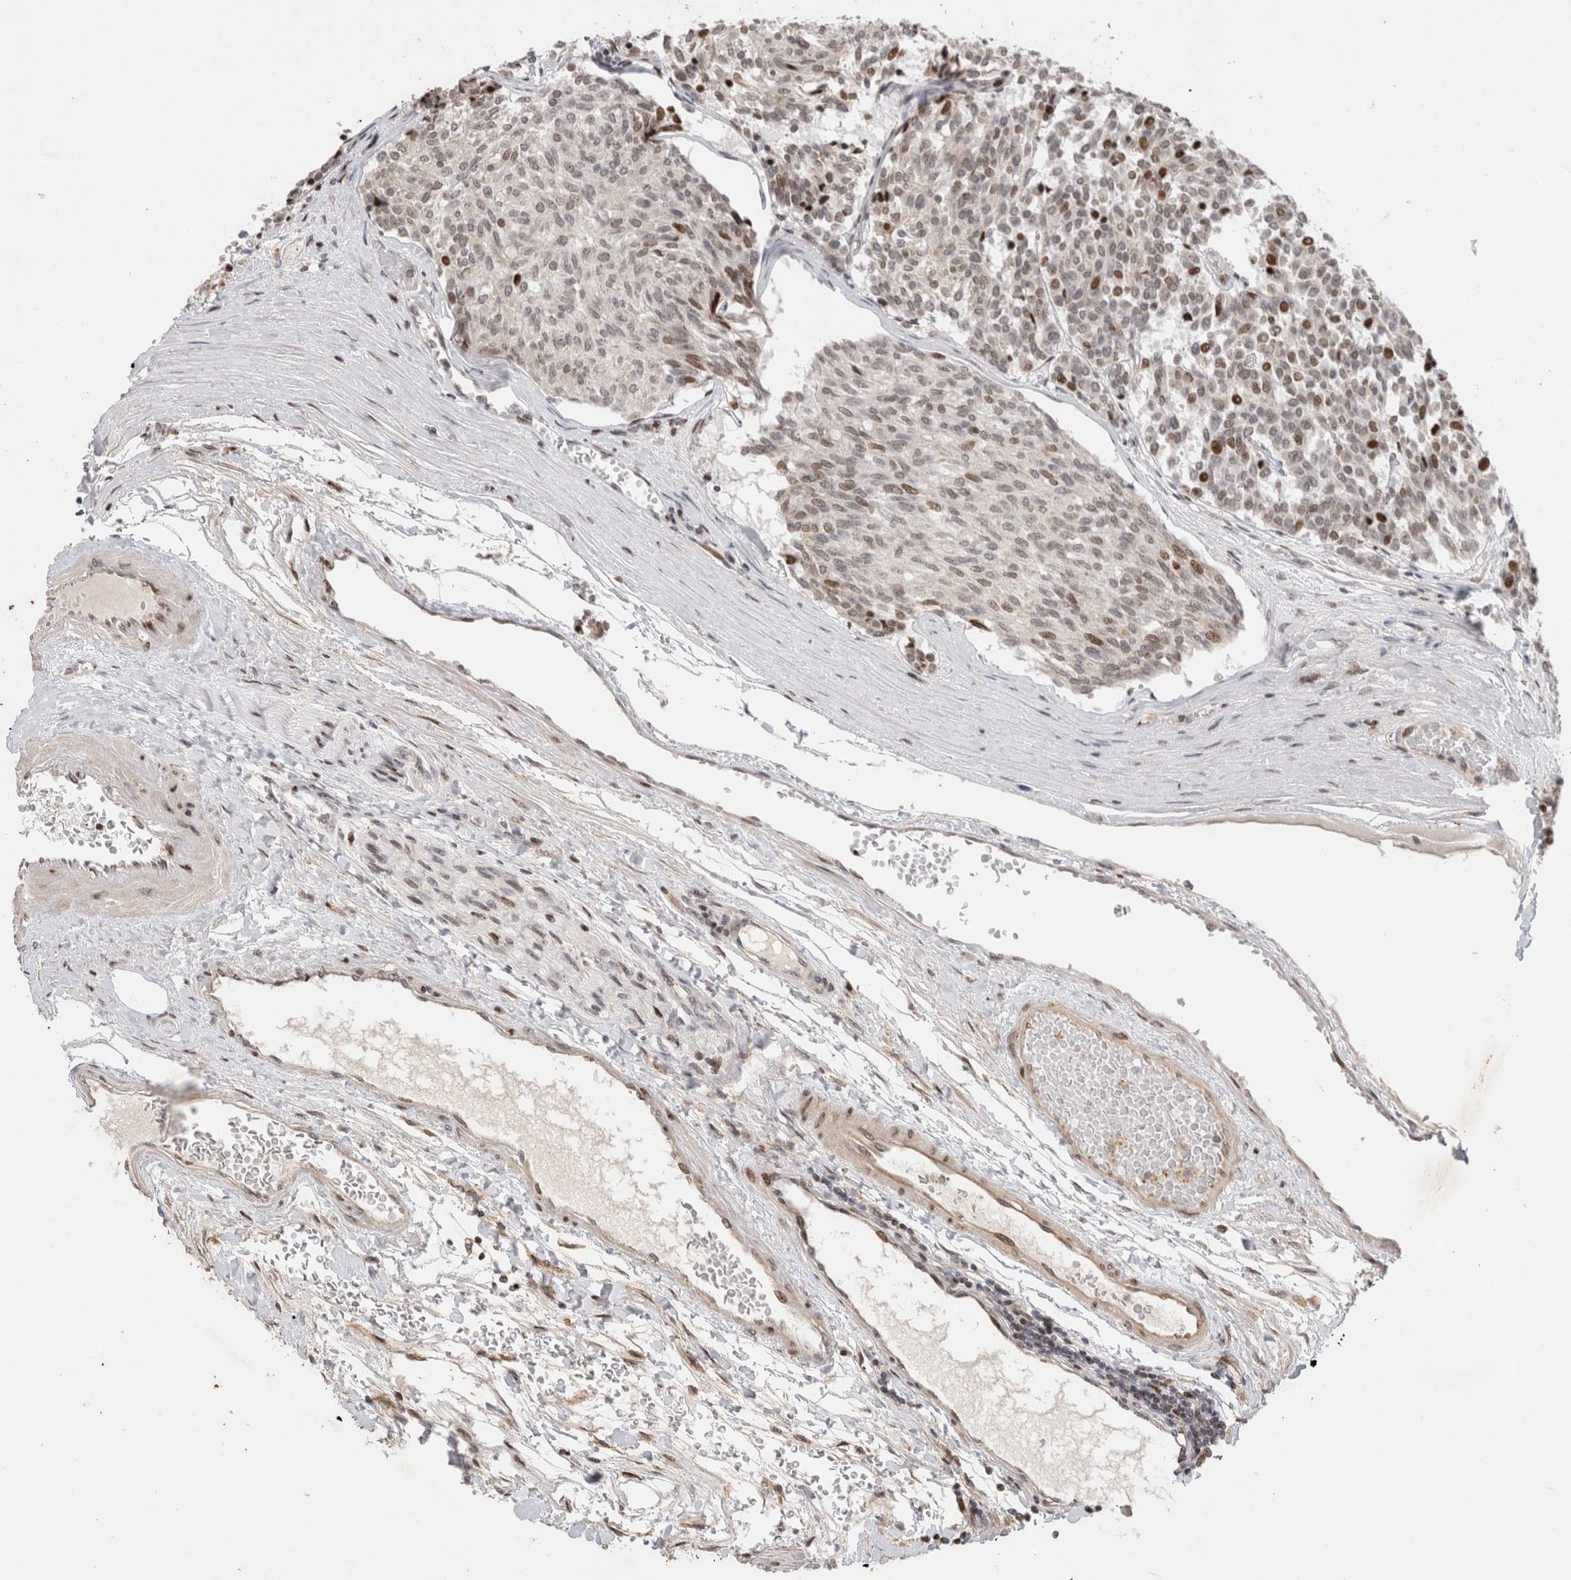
{"staining": {"intensity": "moderate", "quantity": "25%-75%", "location": "nuclear"}, "tissue": "carcinoid", "cell_type": "Tumor cells", "image_type": "cancer", "snomed": [{"axis": "morphology", "description": "Carcinoid, malignant, NOS"}, {"axis": "topography", "description": "Pancreas"}], "caption": "The micrograph exhibits a brown stain indicating the presence of a protein in the nuclear of tumor cells in carcinoid (malignant).", "gene": "C8orf58", "patient": {"sex": "female", "age": 54}}